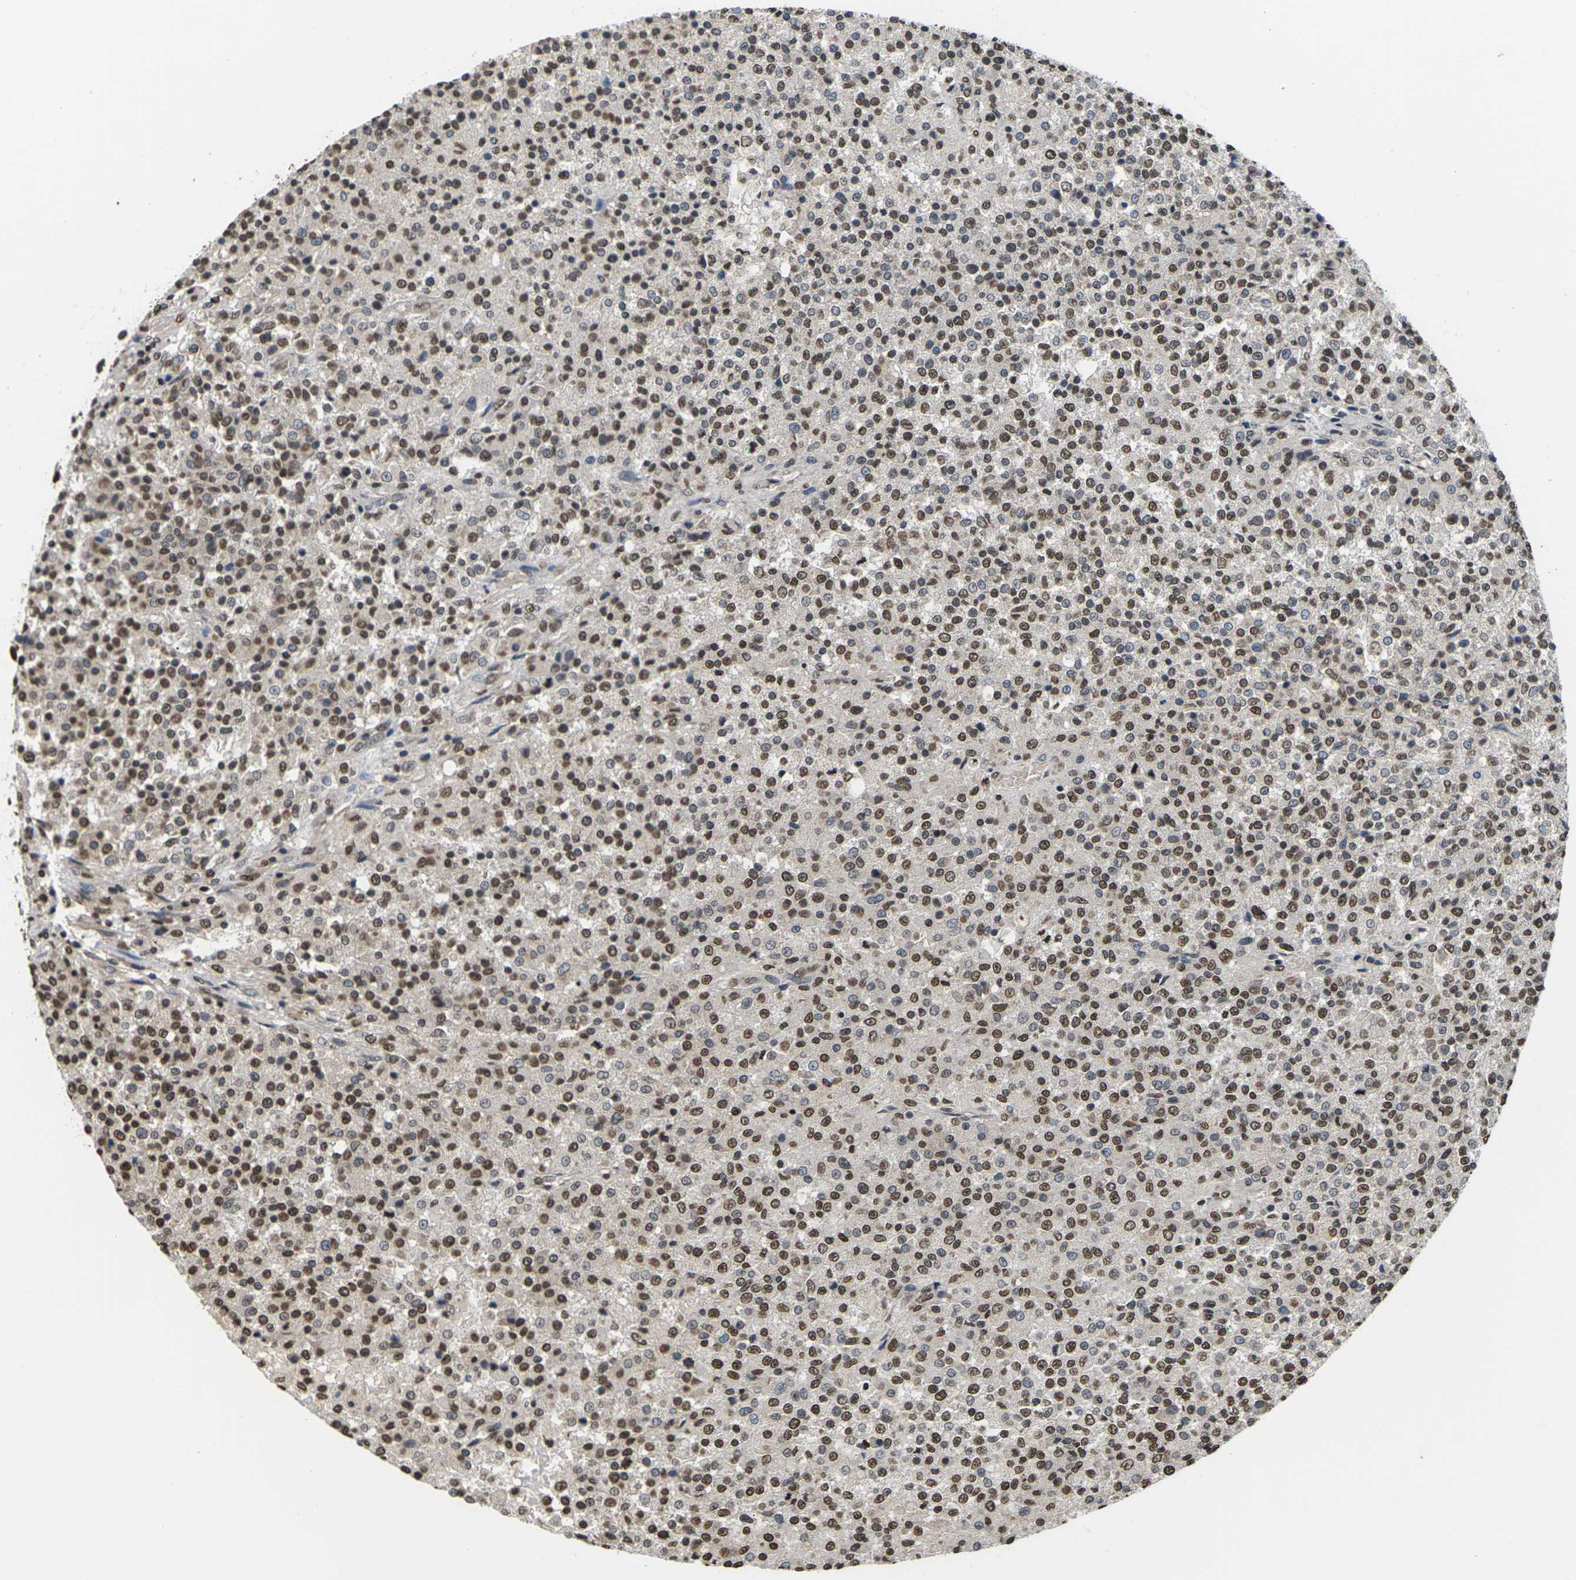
{"staining": {"intensity": "moderate", "quantity": ">75%", "location": "nuclear"}, "tissue": "testis cancer", "cell_type": "Tumor cells", "image_type": "cancer", "snomed": [{"axis": "morphology", "description": "Seminoma, NOS"}, {"axis": "topography", "description": "Testis"}], "caption": "Seminoma (testis) was stained to show a protein in brown. There is medium levels of moderate nuclear positivity in about >75% of tumor cells.", "gene": "EMSY", "patient": {"sex": "male", "age": 59}}